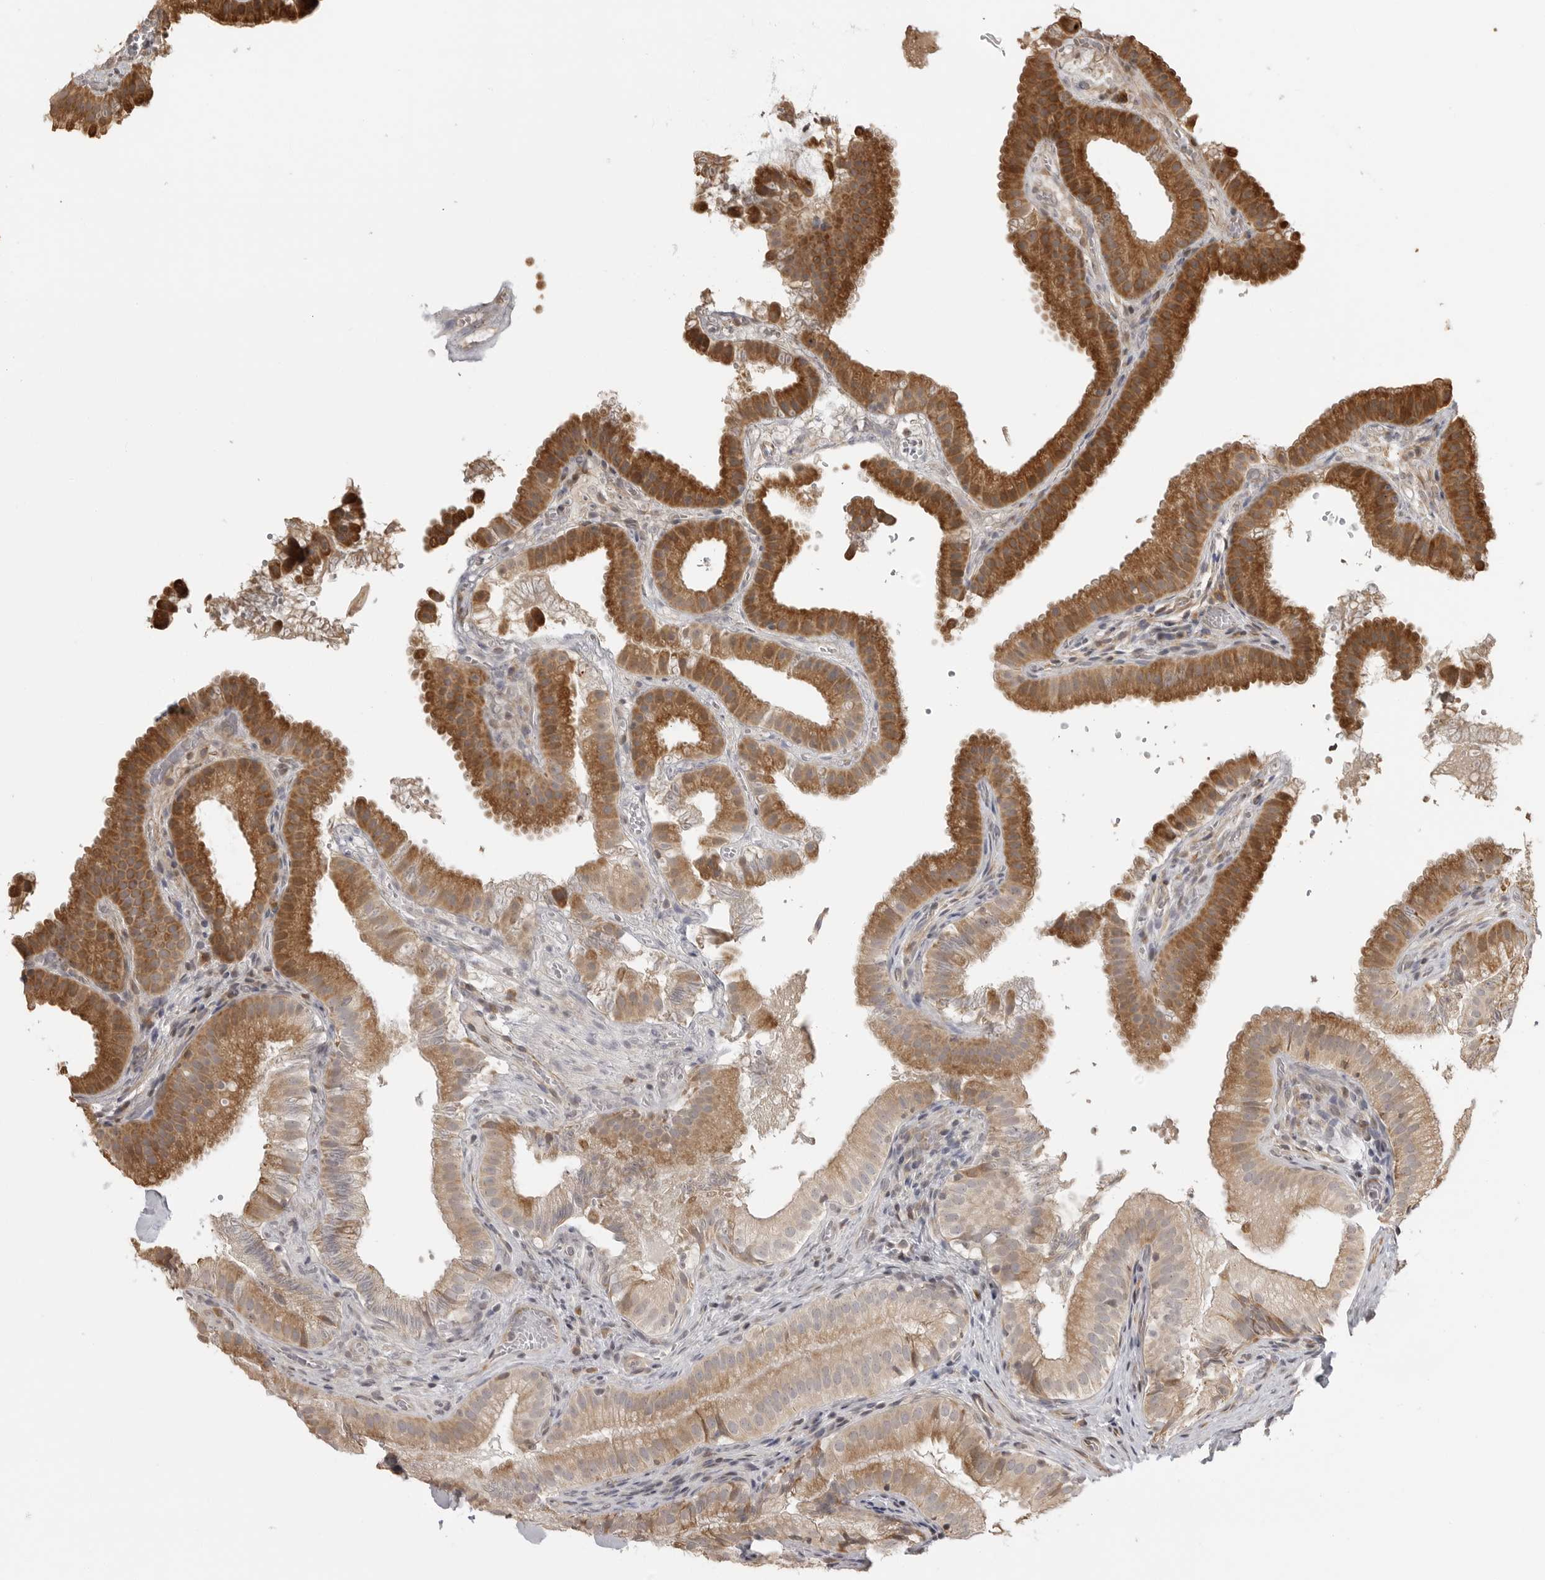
{"staining": {"intensity": "strong", "quantity": ">75%", "location": "cytoplasmic/membranous"}, "tissue": "gallbladder", "cell_type": "Glandular cells", "image_type": "normal", "snomed": [{"axis": "morphology", "description": "Normal tissue, NOS"}, {"axis": "topography", "description": "Gallbladder"}], "caption": "Protein expression analysis of normal human gallbladder reveals strong cytoplasmic/membranous staining in approximately >75% of glandular cells. (brown staining indicates protein expression, while blue staining denotes nuclei).", "gene": "IDO1", "patient": {"sex": "female", "age": 30}}